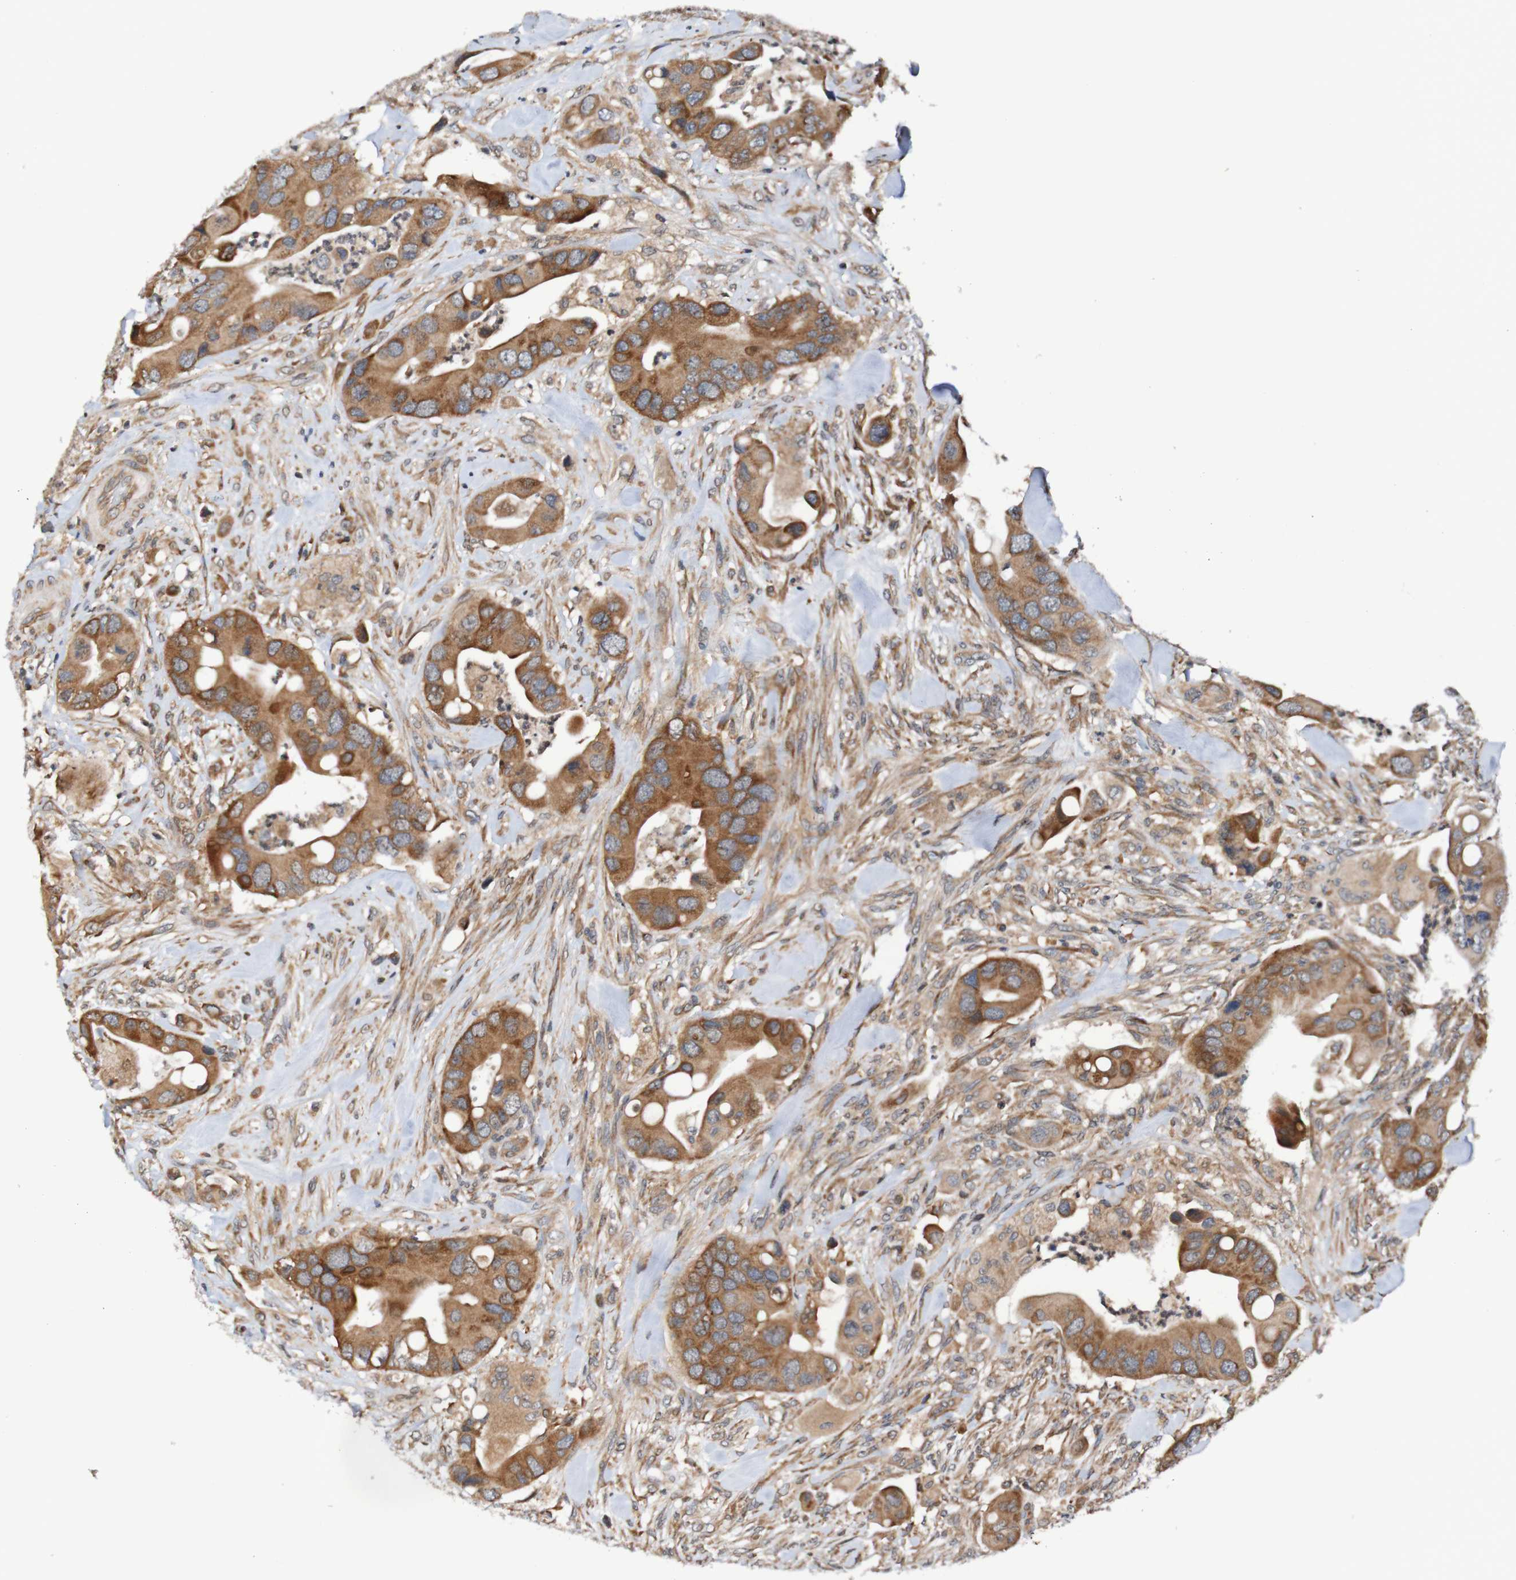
{"staining": {"intensity": "moderate", "quantity": ">75%", "location": "cytoplasmic/membranous"}, "tissue": "colorectal cancer", "cell_type": "Tumor cells", "image_type": "cancer", "snomed": [{"axis": "morphology", "description": "Adenocarcinoma, NOS"}, {"axis": "topography", "description": "Rectum"}], "caption": "The image displays immunohistochemical staining of colorectal cancer (adenocarcinoma). There is moderate cytoplasmic/membranous expression is appreciated in about >75% of tumor cells.", "gene": "AXIN1", "patient": {"sex": "female", "age": 57}}